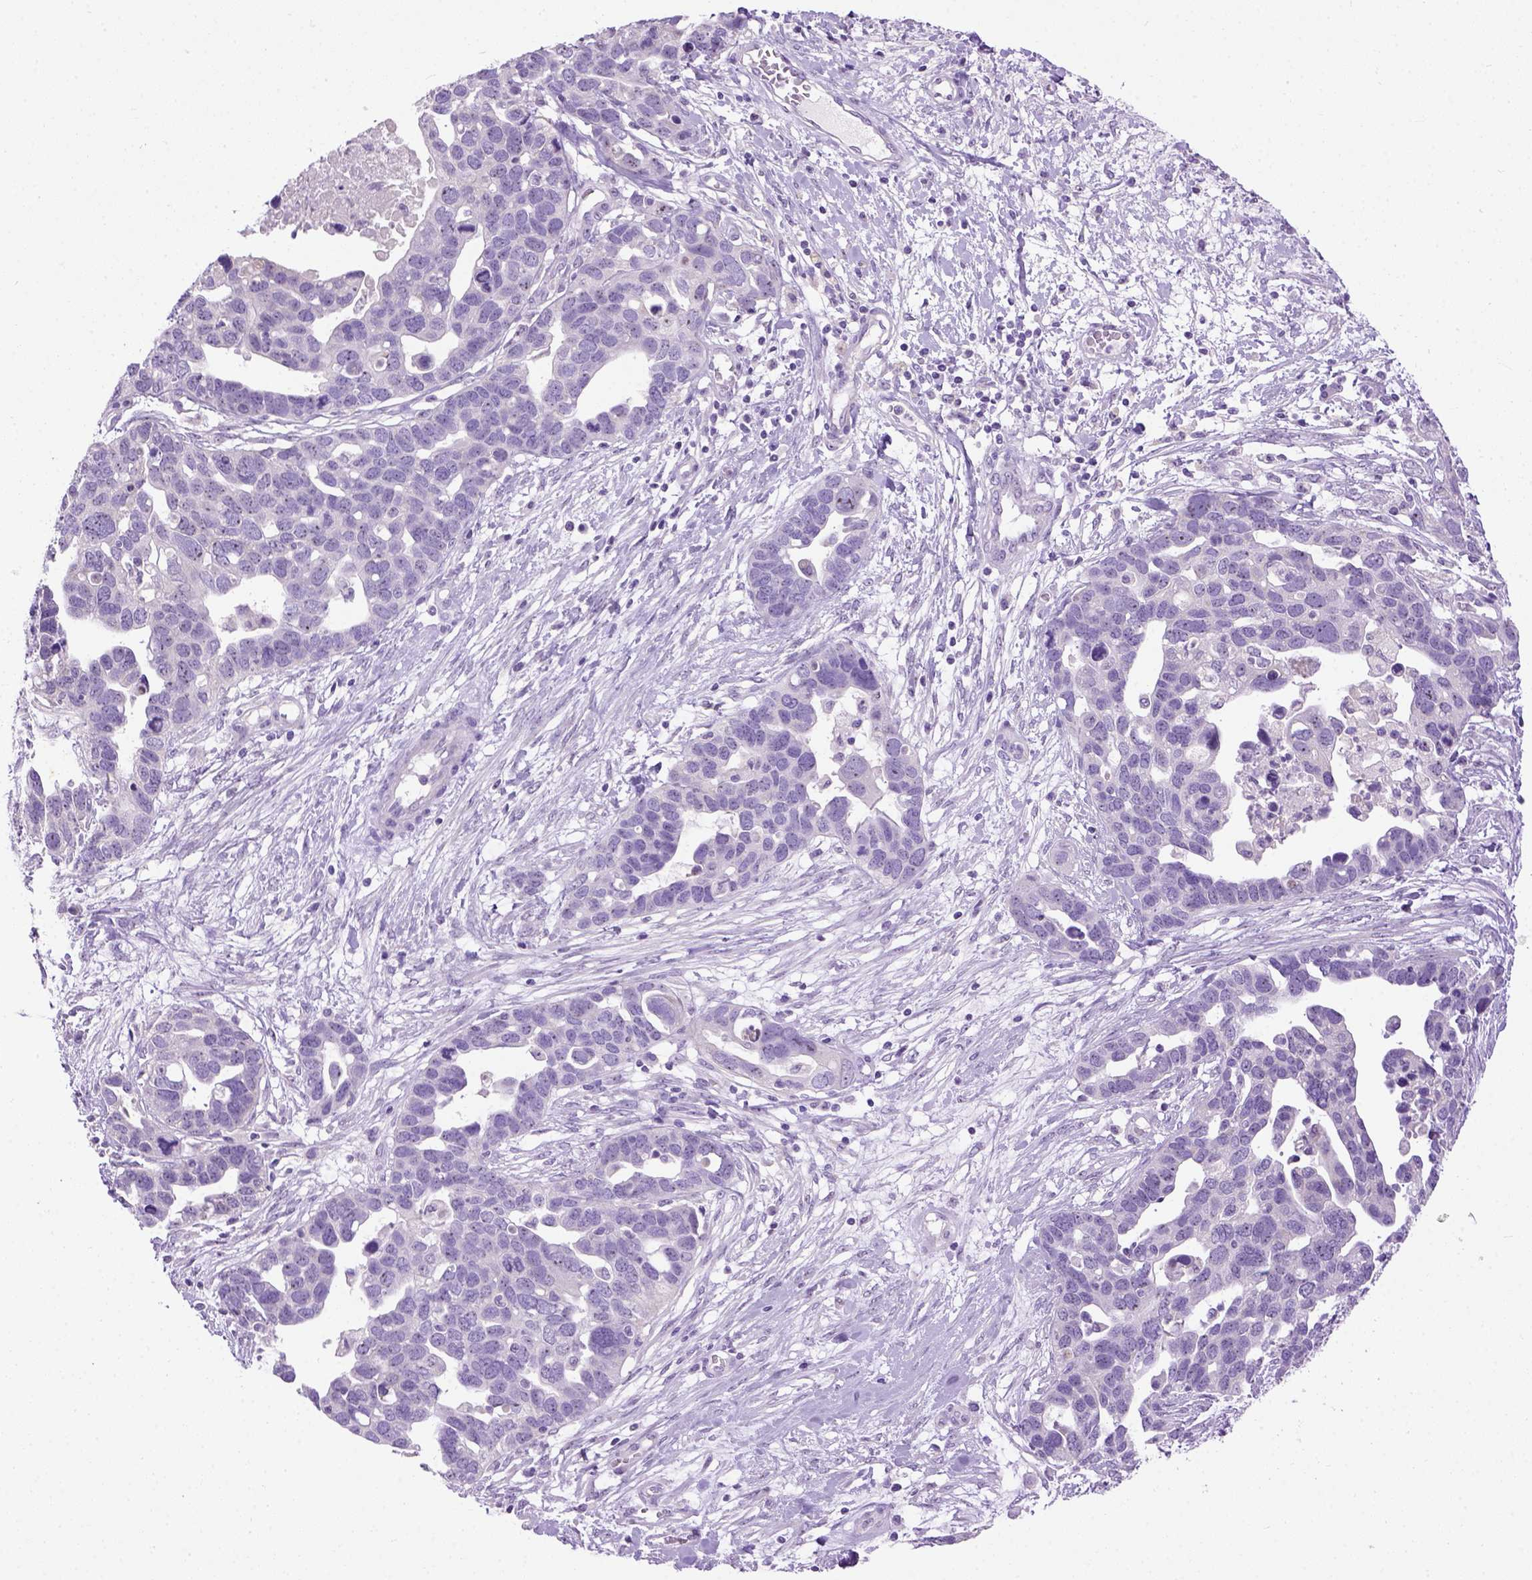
{"staining": {"intensity": "negative", "quantity": "none", "location": "none"}, "tissue": "ovarian cancer", "cell_type": "Tumor cells", "image_type": "cancer", "snomed": [{"axis": "morphology", "description": "Cystadenocarcinoma, serous, NOS"}, {"axis": "topography", "description": "Ovary"}], "caption": "A histopathology image of ovarian serous cystadenocarcinoma stained for a protein demonstrates no brown staining in tumor cells. (DAB (3,3'-diaminobenzidine) immunohistochemistry (IHC) with hematoxylin counter stain).", "gene": "UTP4", "patient": {"sex": "female", "age": 54}}